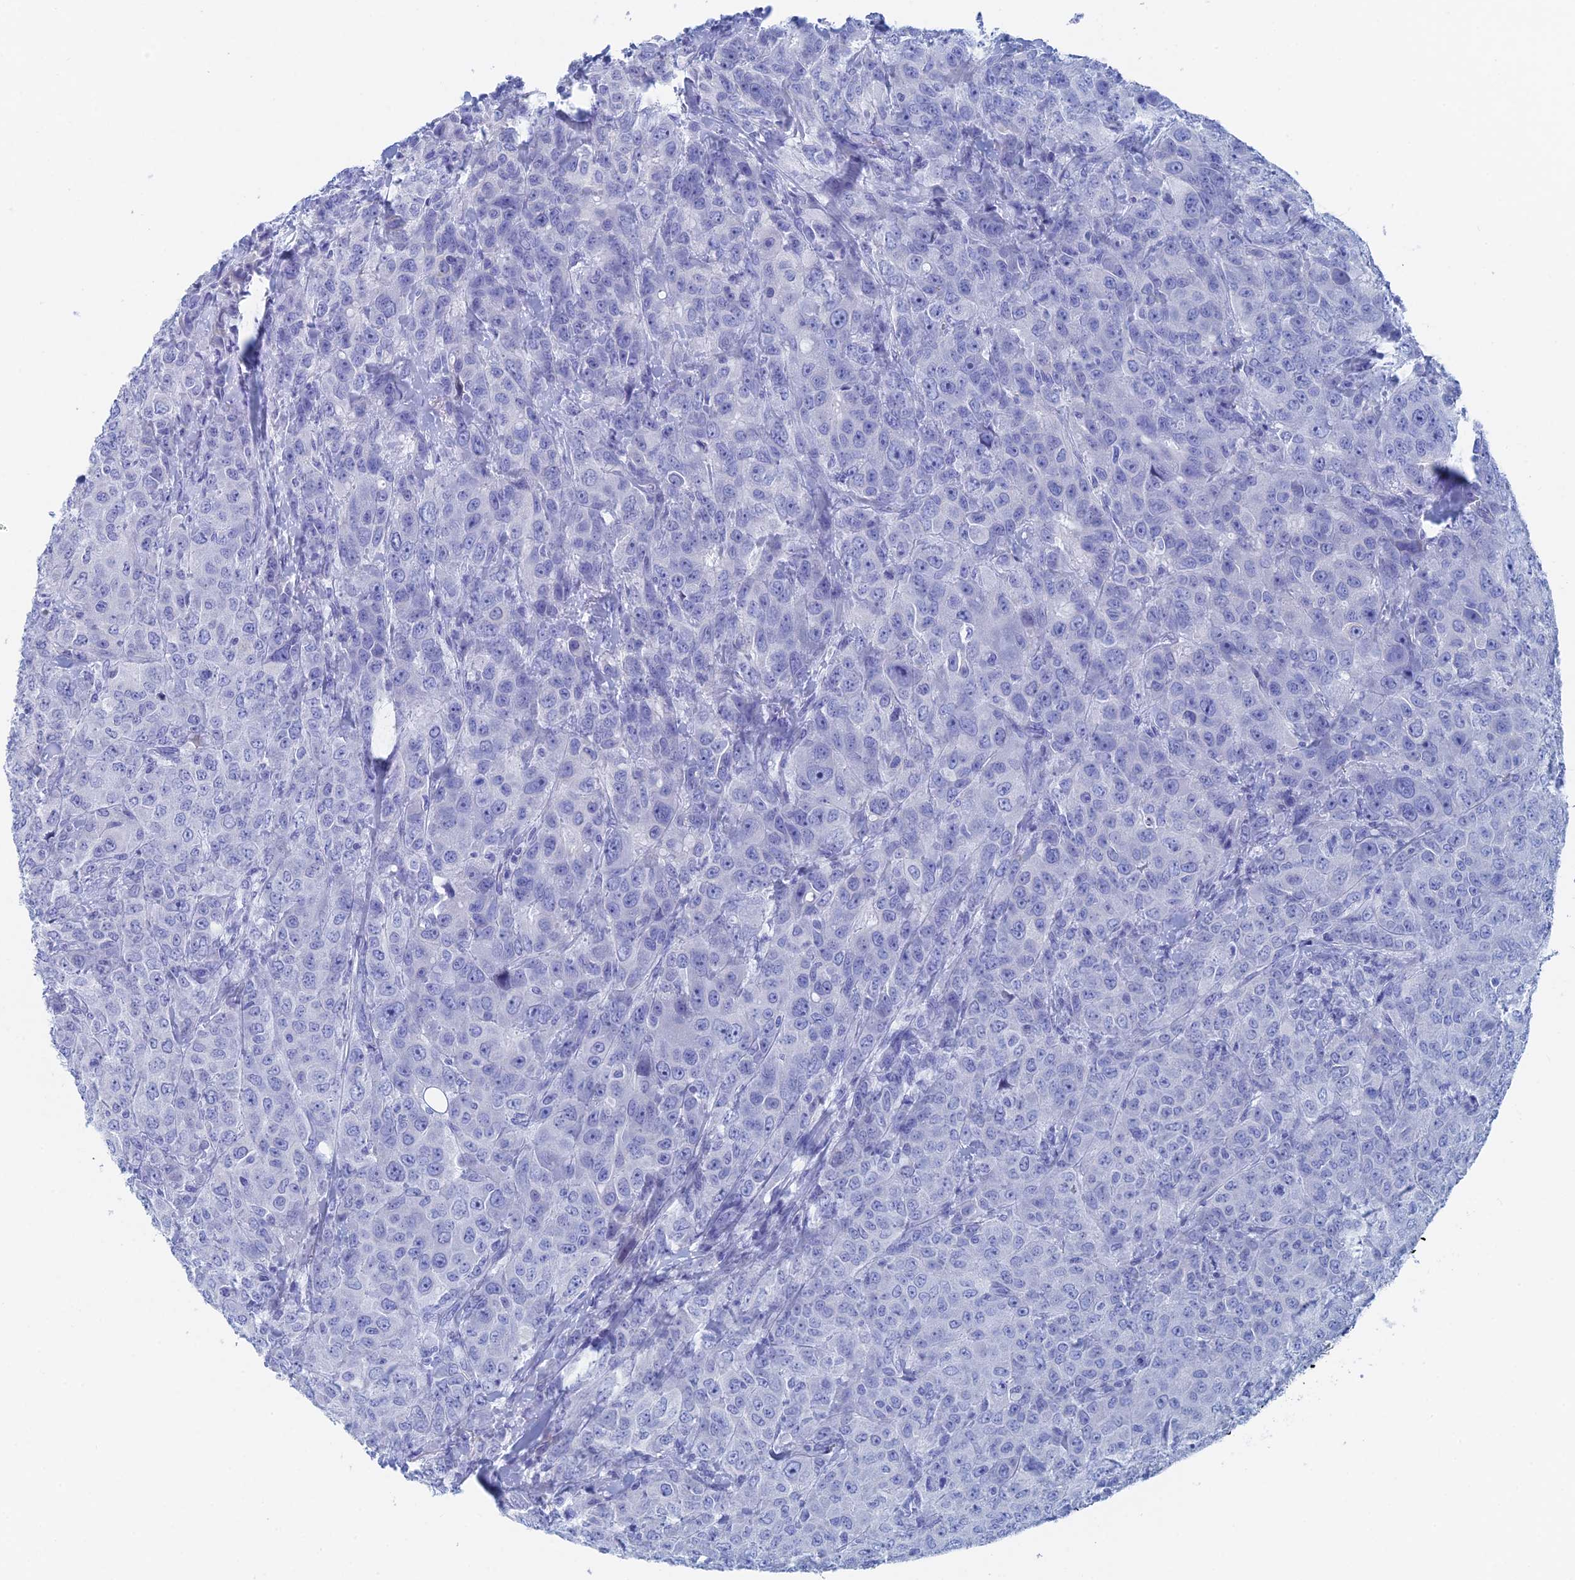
{"staining": {"intensity": "negative", "quantity": "none", "location": "none"}, "tissue": "breast cancer", "cell_type": "Tumor cells", "image_type": "cancer", "snomed": [{"axis": "morphology", "description": "Duct carcinoma"}, {"axis": "topography", "description": "Breast"}], "caption": "High magnification brightfield microscopy of intraductal carcinoma (breast) stained with DAB (3,3'-diaminobenzidine) (brown) and counterstained with hematoxylin (blue): tumor cells show no significant expression.", "gene": "KCNK18", "patient": {"sex": "female", "age": 43}}